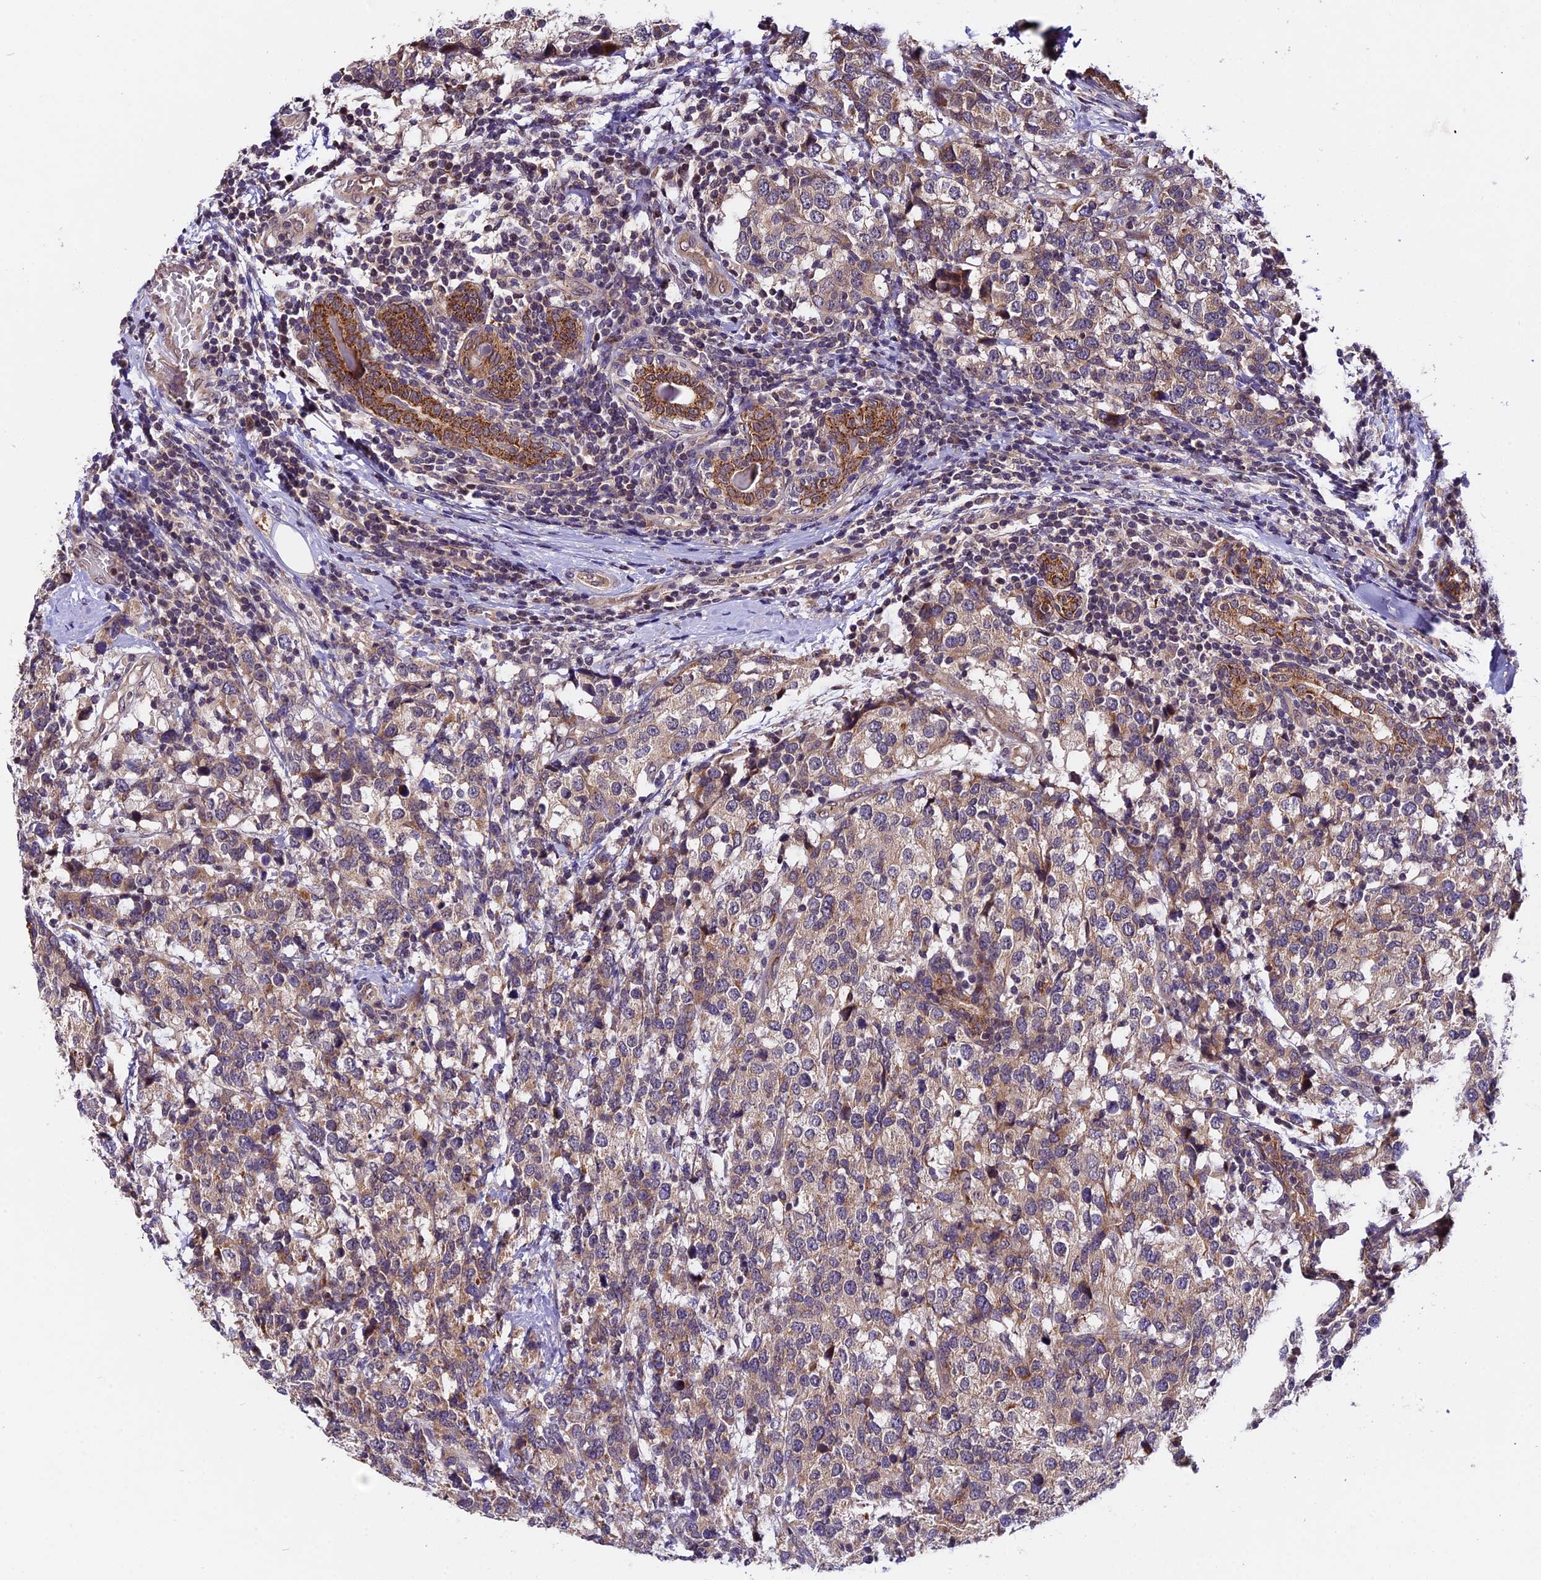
{"staining": {"intensity": "moderate", "quantity": "25%-75%", "location": "cytoplasmic/membranous"}, "tissue": "breast cancer", "cell_type": "Tumor cells", "image_type": "cancer", "snomed": [{"axis": "morphology", "description": "Lobular carcinoma"}, {"axis": "topography", "description": "Breast"}], "caption": "Breast cancer stained with a protein marker reveals moderate staining in tumor cells.", "gene": "TRMT1", "patient": {"sex": "female", "age": 59}}